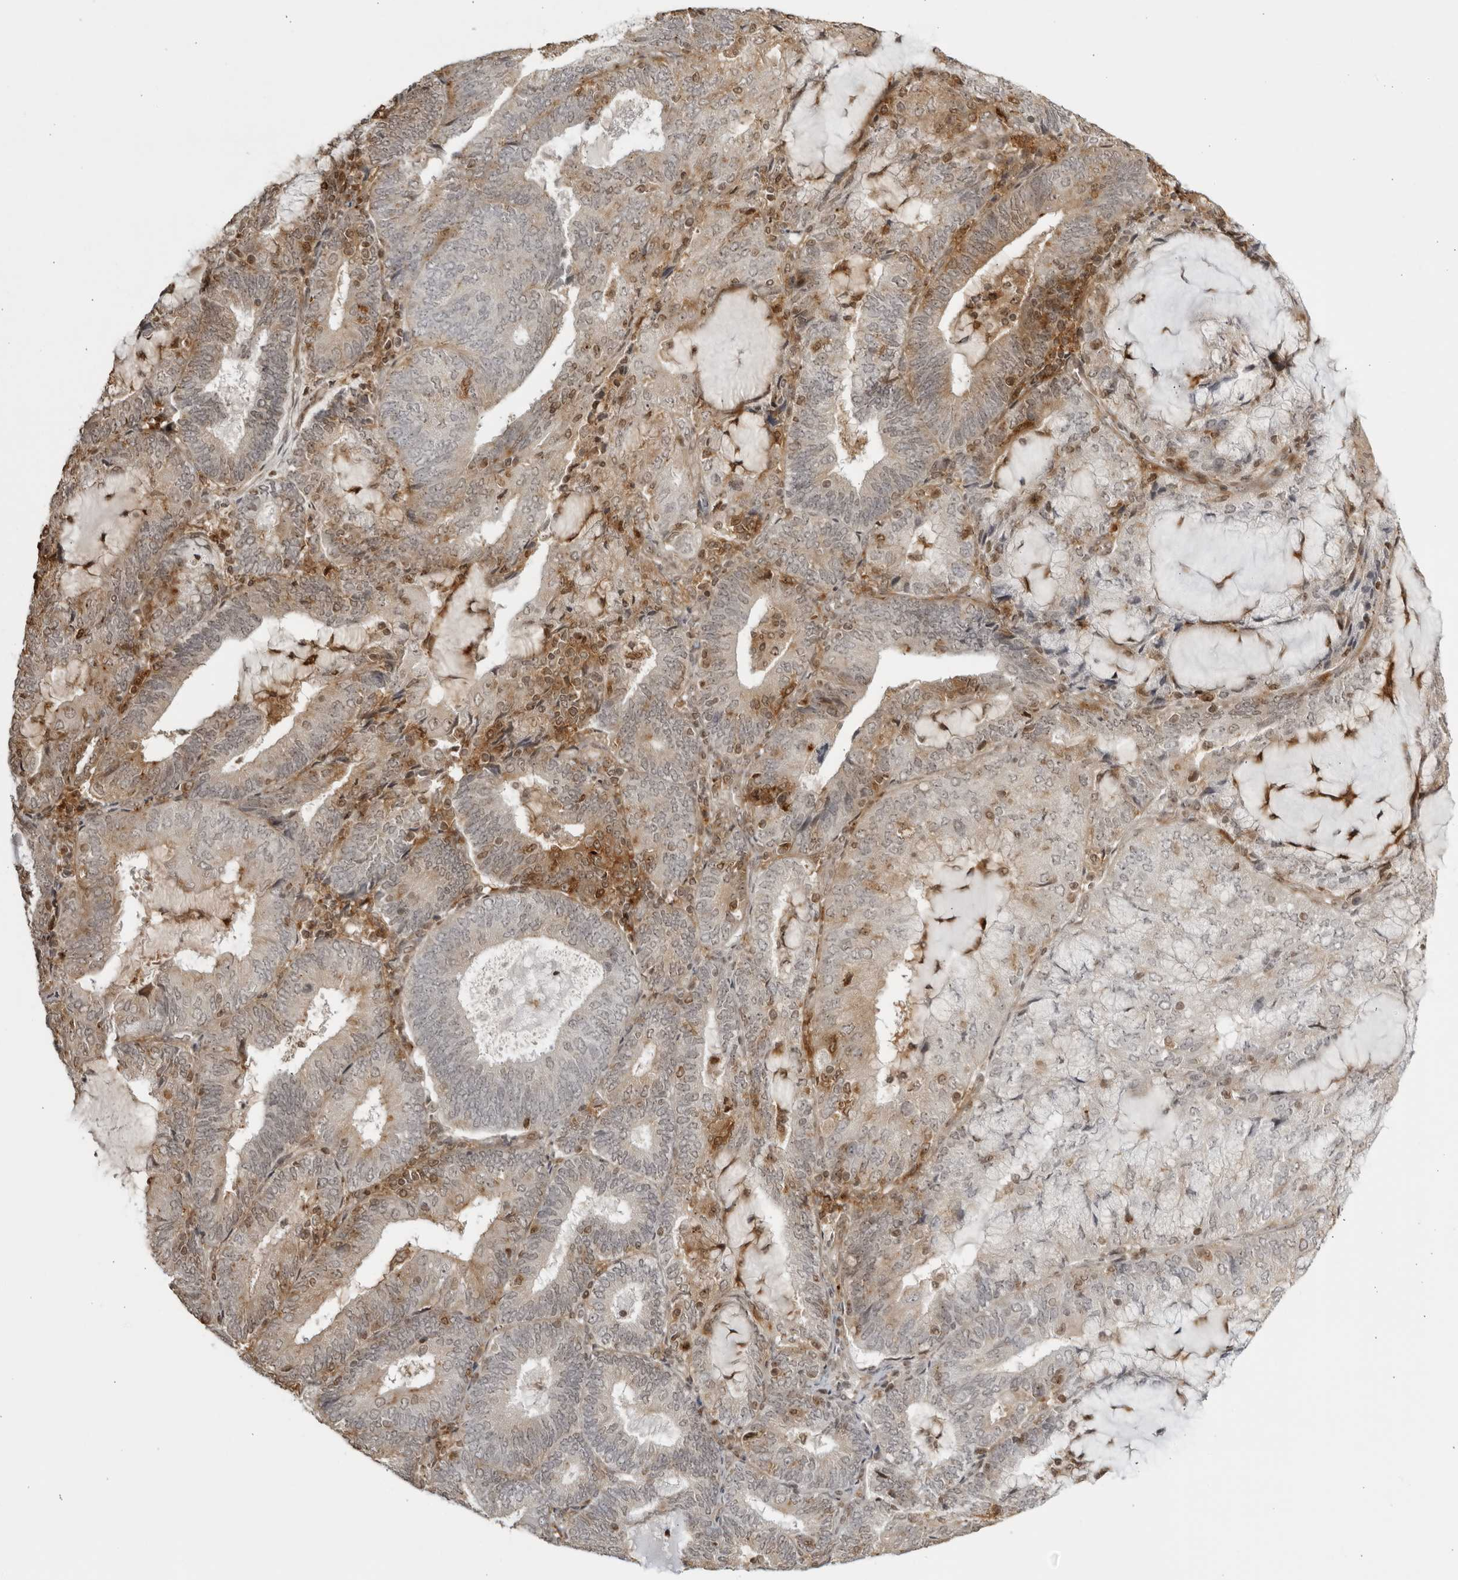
{"staining": {"intensity": "weak", "quantity": "25%-75%", "location": "cytoplasmic/membranous"}, "tissue": "endometrial cancer", "cell_type": "Tumor cells", "image_type": "cancer", "snomed": [{"axis": "morphology", "description": "Adenocarcinoma, NOS"}, {"axis": "topography", "description": "Endometrium"}], "caption": "Weak cytoplasmic/membranous protein expression is seen in approximately 25%-75% of tumor cells in endometrial cancer (adenocarcinoma).", "gene": "TCF21", "patient": {"sex": "female", "age": 81}}